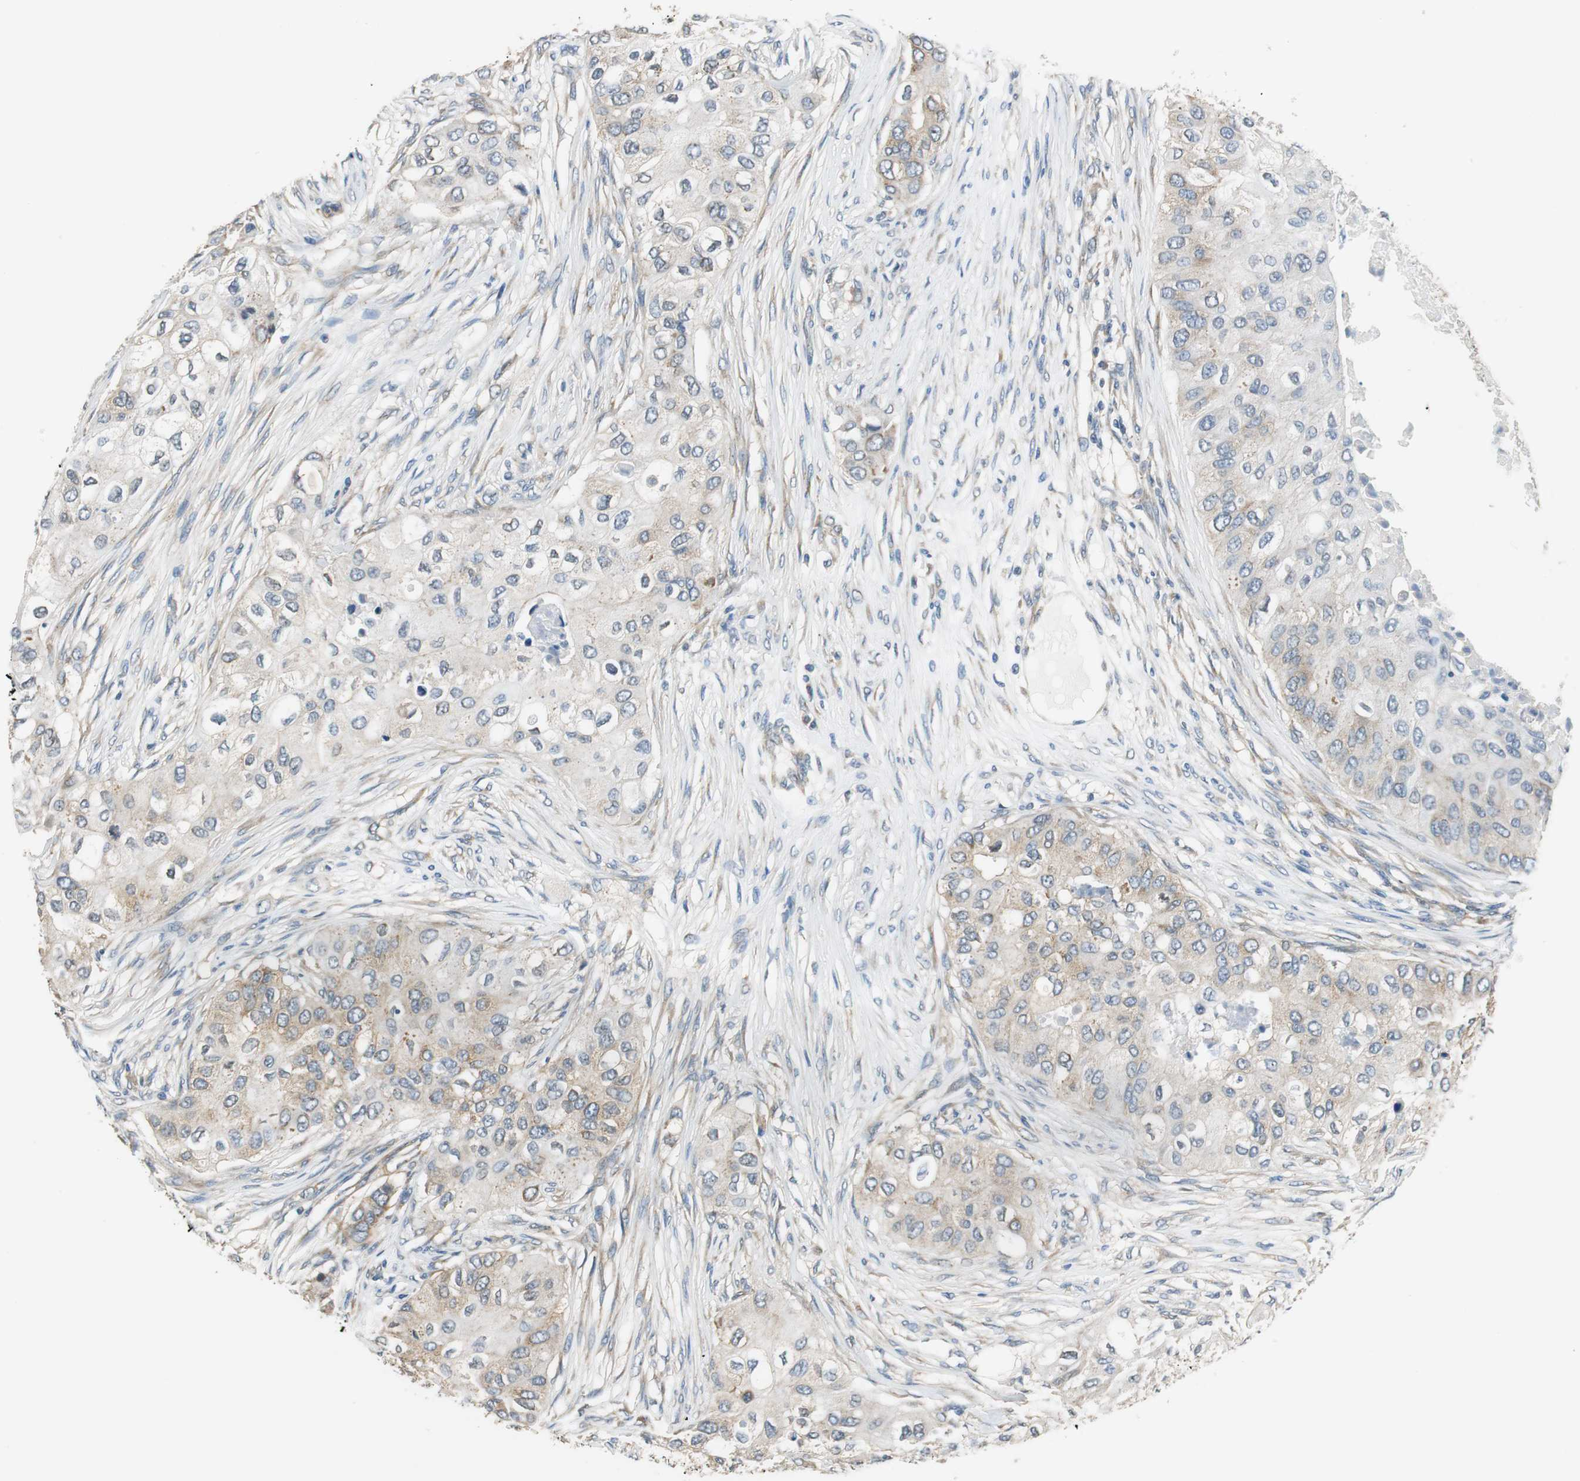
{"staining": {"intensity": "moderate", "quantity": "25%-75%", "location": "cytoplasmic/membranous"}, "tissue": "breast cancer", "cell_type": "Tumor cells", "image_type": "cancer", "snomed": [{"axis": "morphology", "description": "Normal tissue, NOS"}, {"axis": "morphology", "description": "Duct carcinoma"}, {"axis": "topography", "description": "Breast"}], "caption": "The histopathology image shows staining of breast cancer (infiltrating ductal carcinoma), revealing moderate cytoplasmic/membranous protein positivity (brown color) within tumor cells. (DAB IHC with brightfield microscopy, high magnification).", "gene": "CNOT3", "patient": {"sex": "female", "age": 49}}